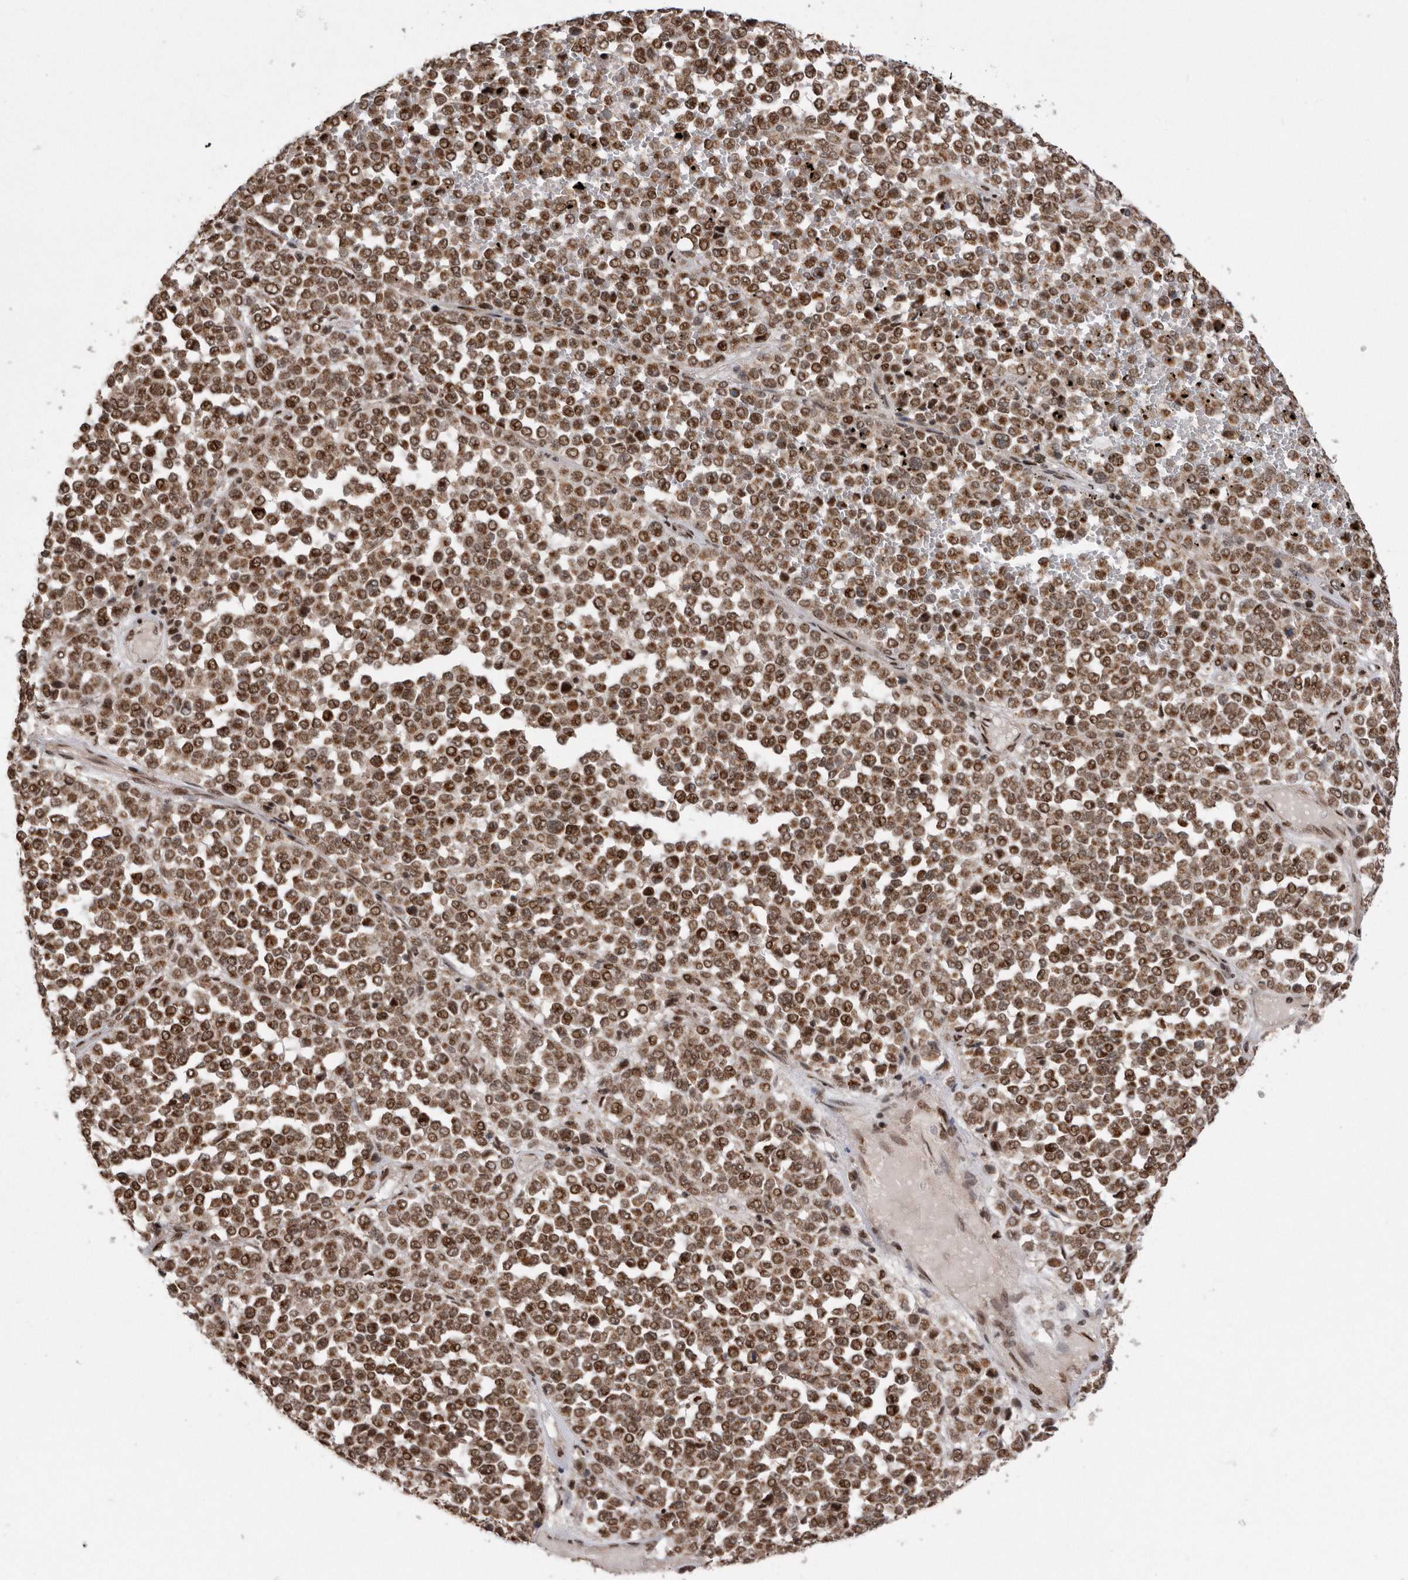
{"staining": {"intensity": "moderate", "quantity": ">75%", "location": "nuclear"}, "tissue": "melanoma", "cell_type": "Tumor cells", "image_type": "cancer", "snomed": [{"axis": "morphology", "description": "Malignant melanoma, Metastatic site"}, {"axis": "topography", "description": "Pancreas"}], "caption": "This image exhibits immunohistochemistry staining of human malignant melanoma (metastatic site), with medium moderate nuclear expression in approximately >75% of tumor cells.", "gene": "TDRD3", "patient": {"sex": "female", "age": 30}}